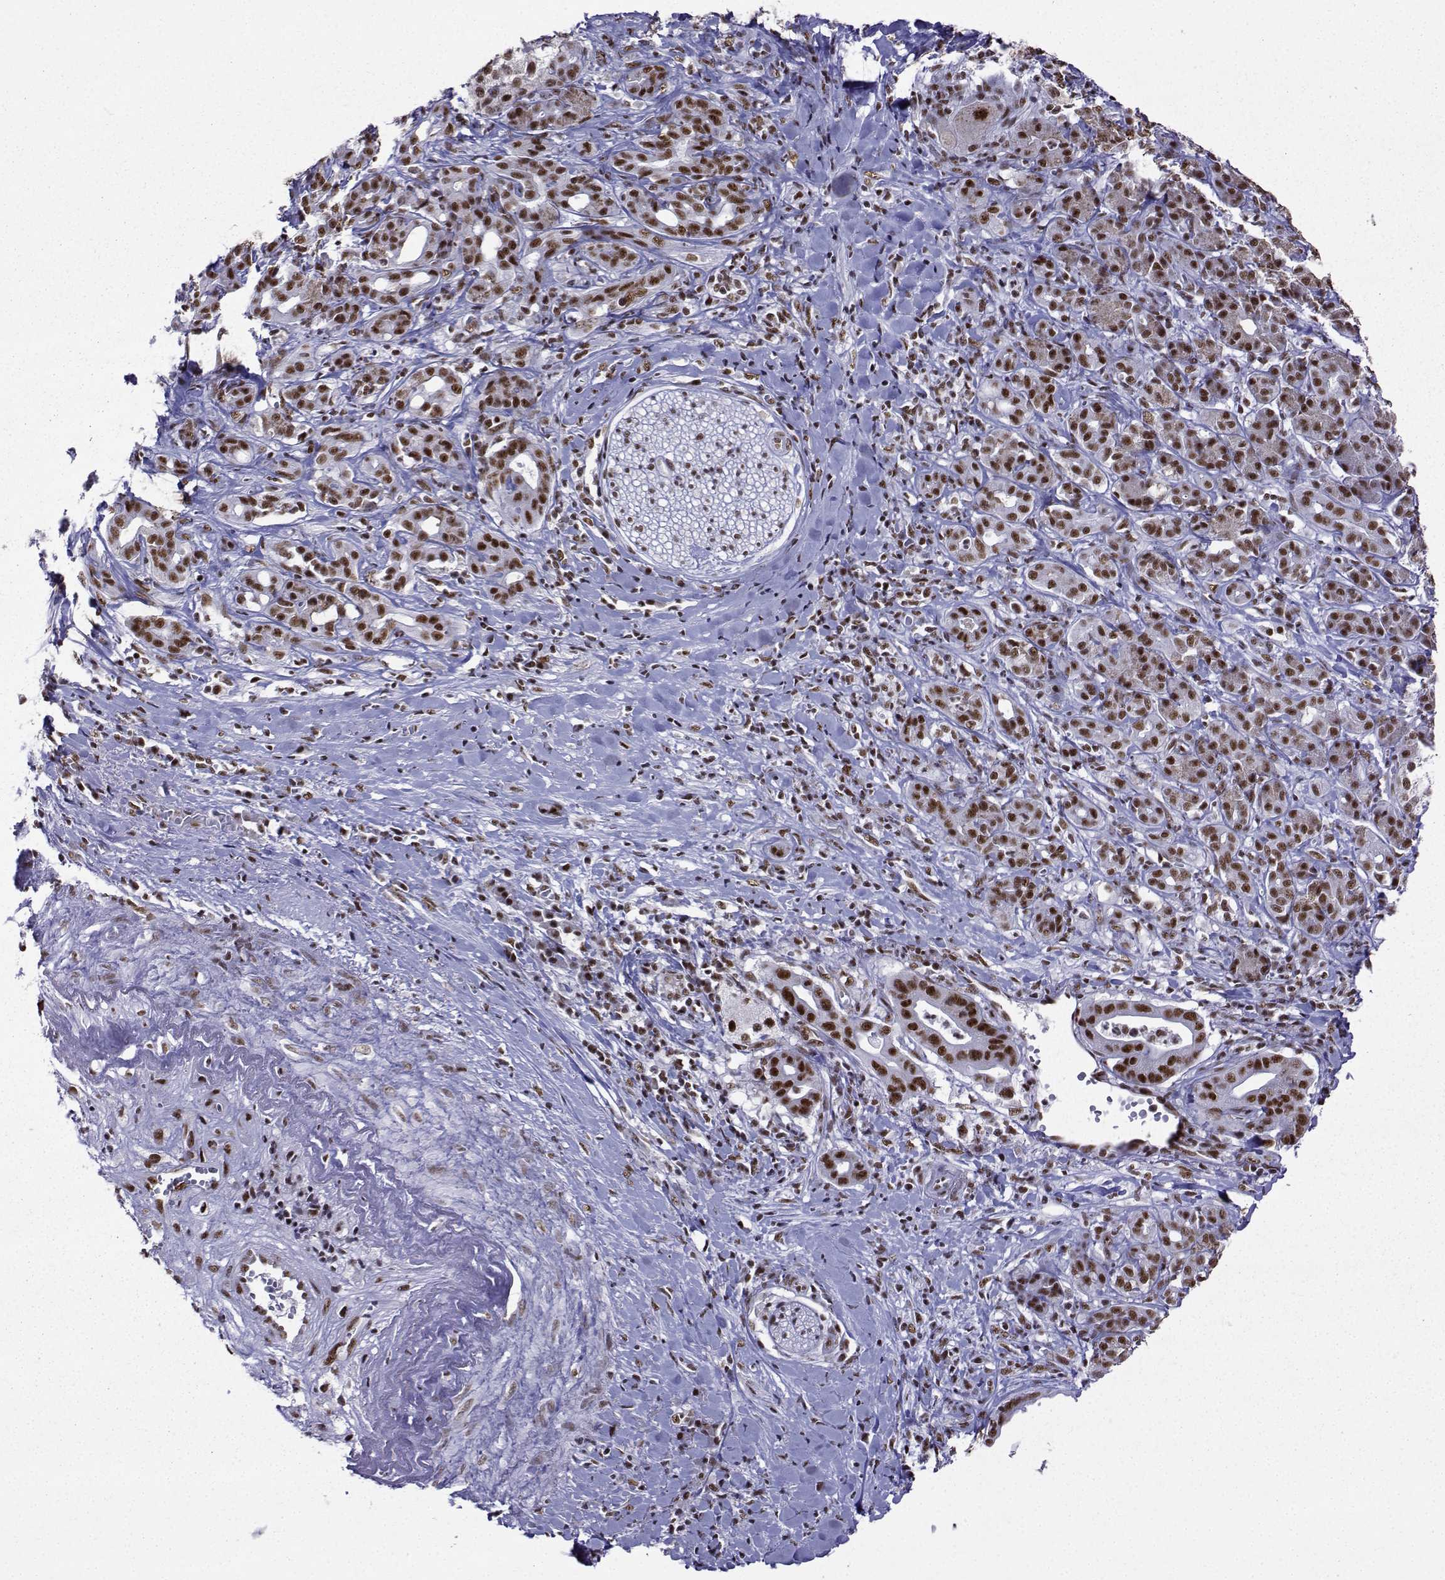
{"staining": {"intensity": "strong", "quantity": "25%-75%", "location": "nuclear"}, "tissue": "pancreatic cancer", "cell_type": "Tumor cells", "image_type": "cancer", "snomed": [{"axis": "morphology", "description": "Adenocarcinoma, NOS"}, {"axis": "topography", "description": "Pancreas"}], "caption": "High-power microscopy captured an immunohistochemistry (IHC) histopathology image of pancreatic cancer, revealing strong nuclear expression in approximately 25%-75% of tumor cells.", "gene": "SNRPB2", "patient": {"sex": "male", "age": 61}}